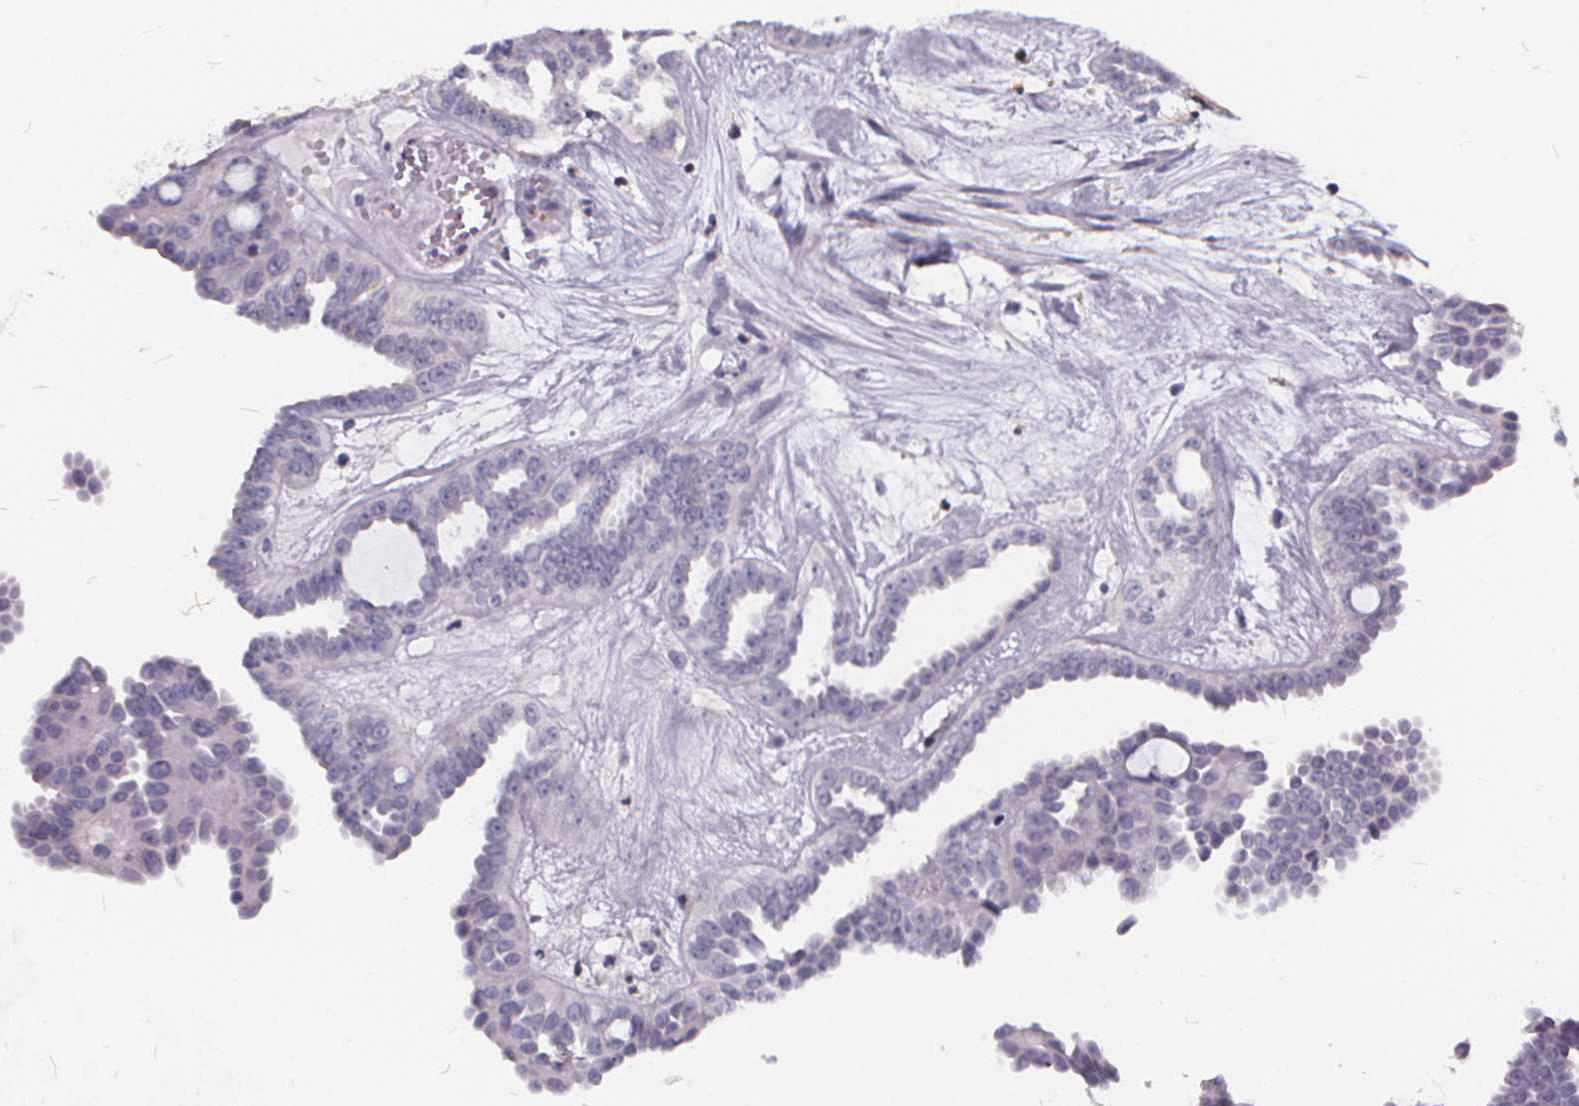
{"staining": {"intensity": "negative", "quantity": "none", "location": "none"}, "tissue": "ovarian cancer", "cell_type": "Tumor cells", "image_type": "cancer", "snomed": [{"axis": "morphology", "description": "Cystadenocarcinoma, serous, NOS"}, {"axis": "topography", "description": "Ovary"}], "caption": "Ovarian cancer was stained to show a protein in brown. There is no significant staining in tumor cells.", "gene": "SPEF2", "patient": {"sex": "female", "age": 71}}